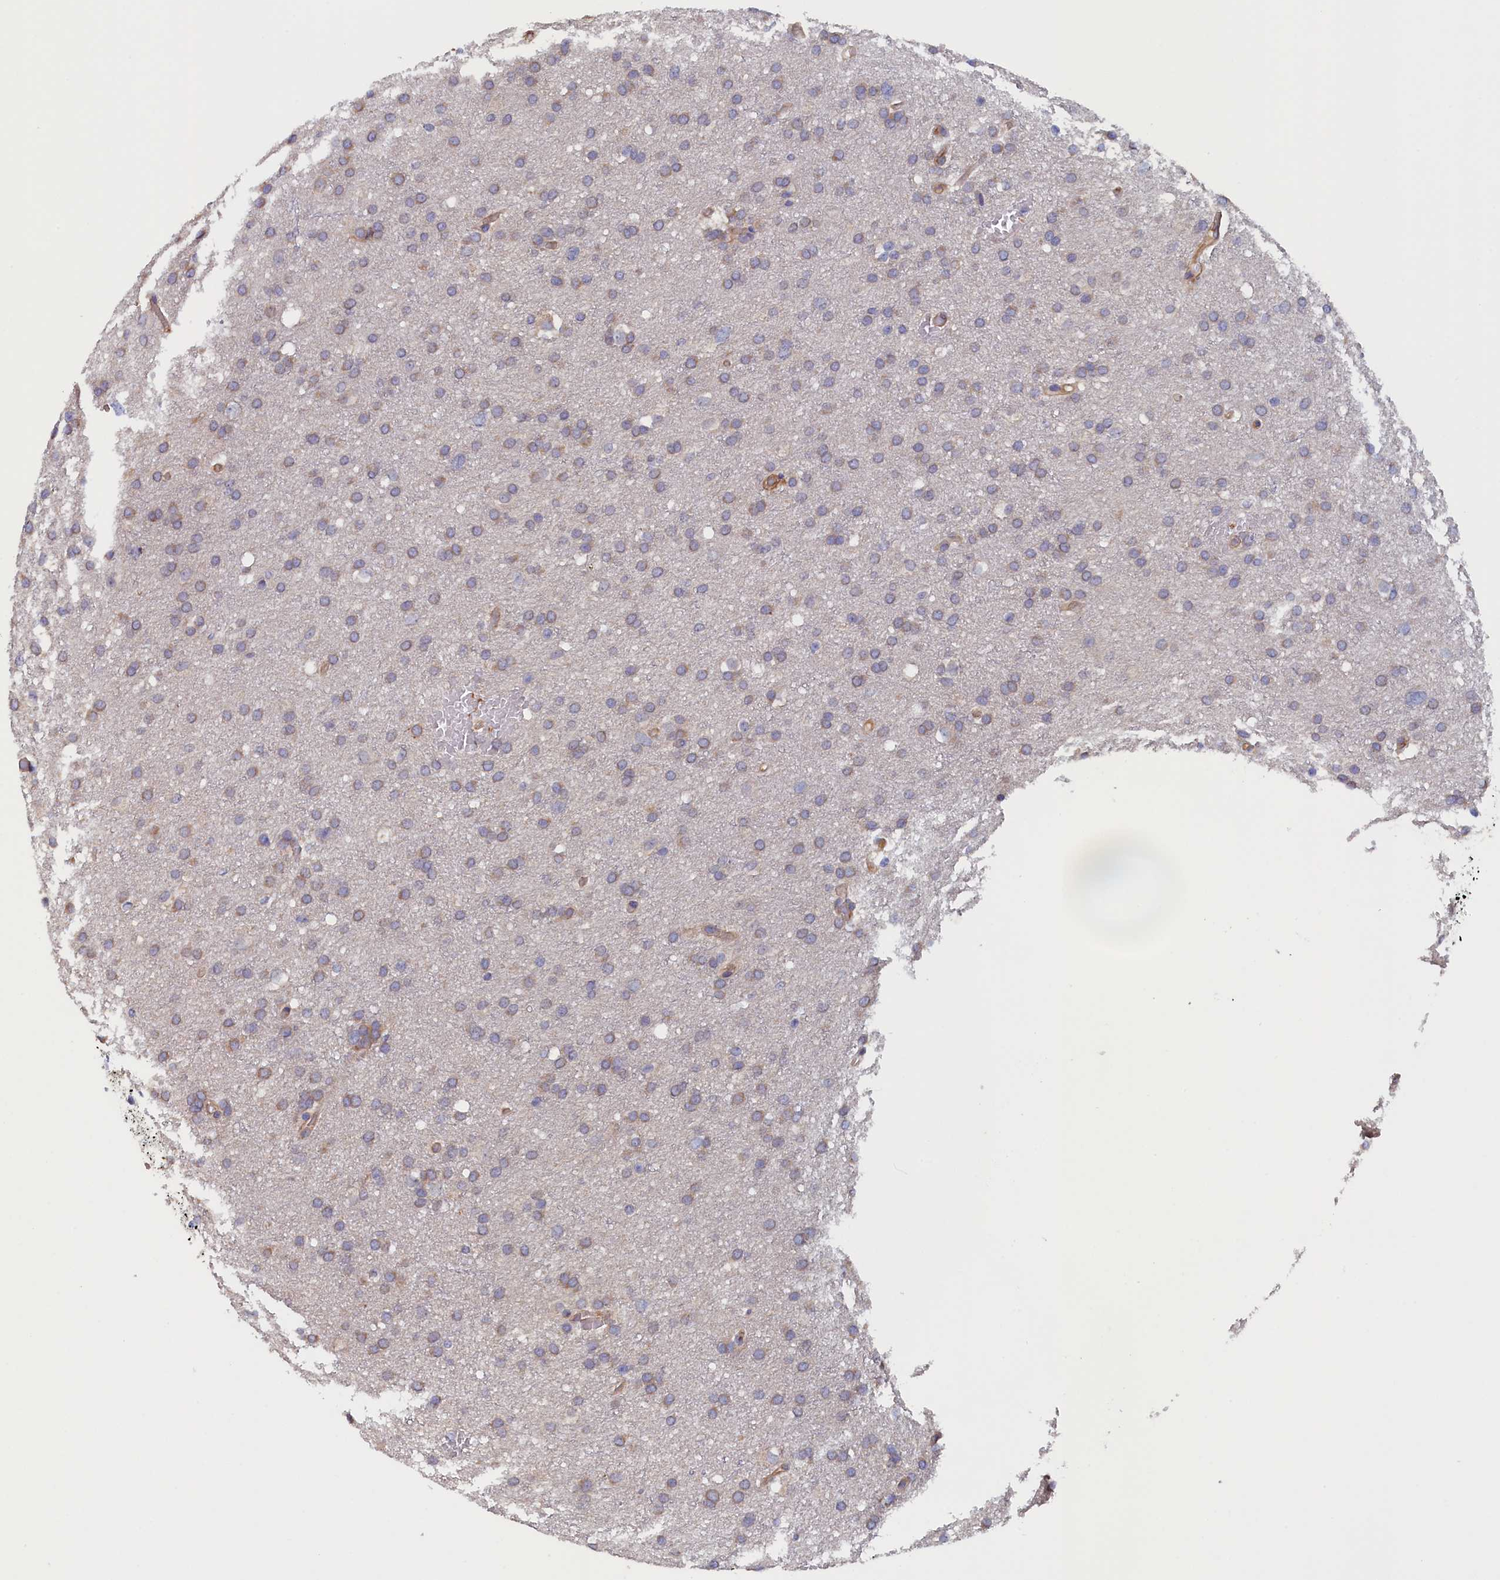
{"staining": {"intensity": "weak", "quantity": "25%-75%", "location": "cytoplasmic/membranous"}, "tissue": "glioma", "cell_type": "Tumor cells", "image_type": "cancer", "snomed": [{"axis": "morphology", "description": "Glioma, malignant, High grade"}, {"axis": "topography", "description": "Cerebral cortex"}], "caption": "Glioma stained with a brown dye exhibits weak cytoplasmic/membranous positive staining in about 25%-75% of tumor cells.", "gene": "ANKRD2", "patient": {"sex": "female", "age": 36}}